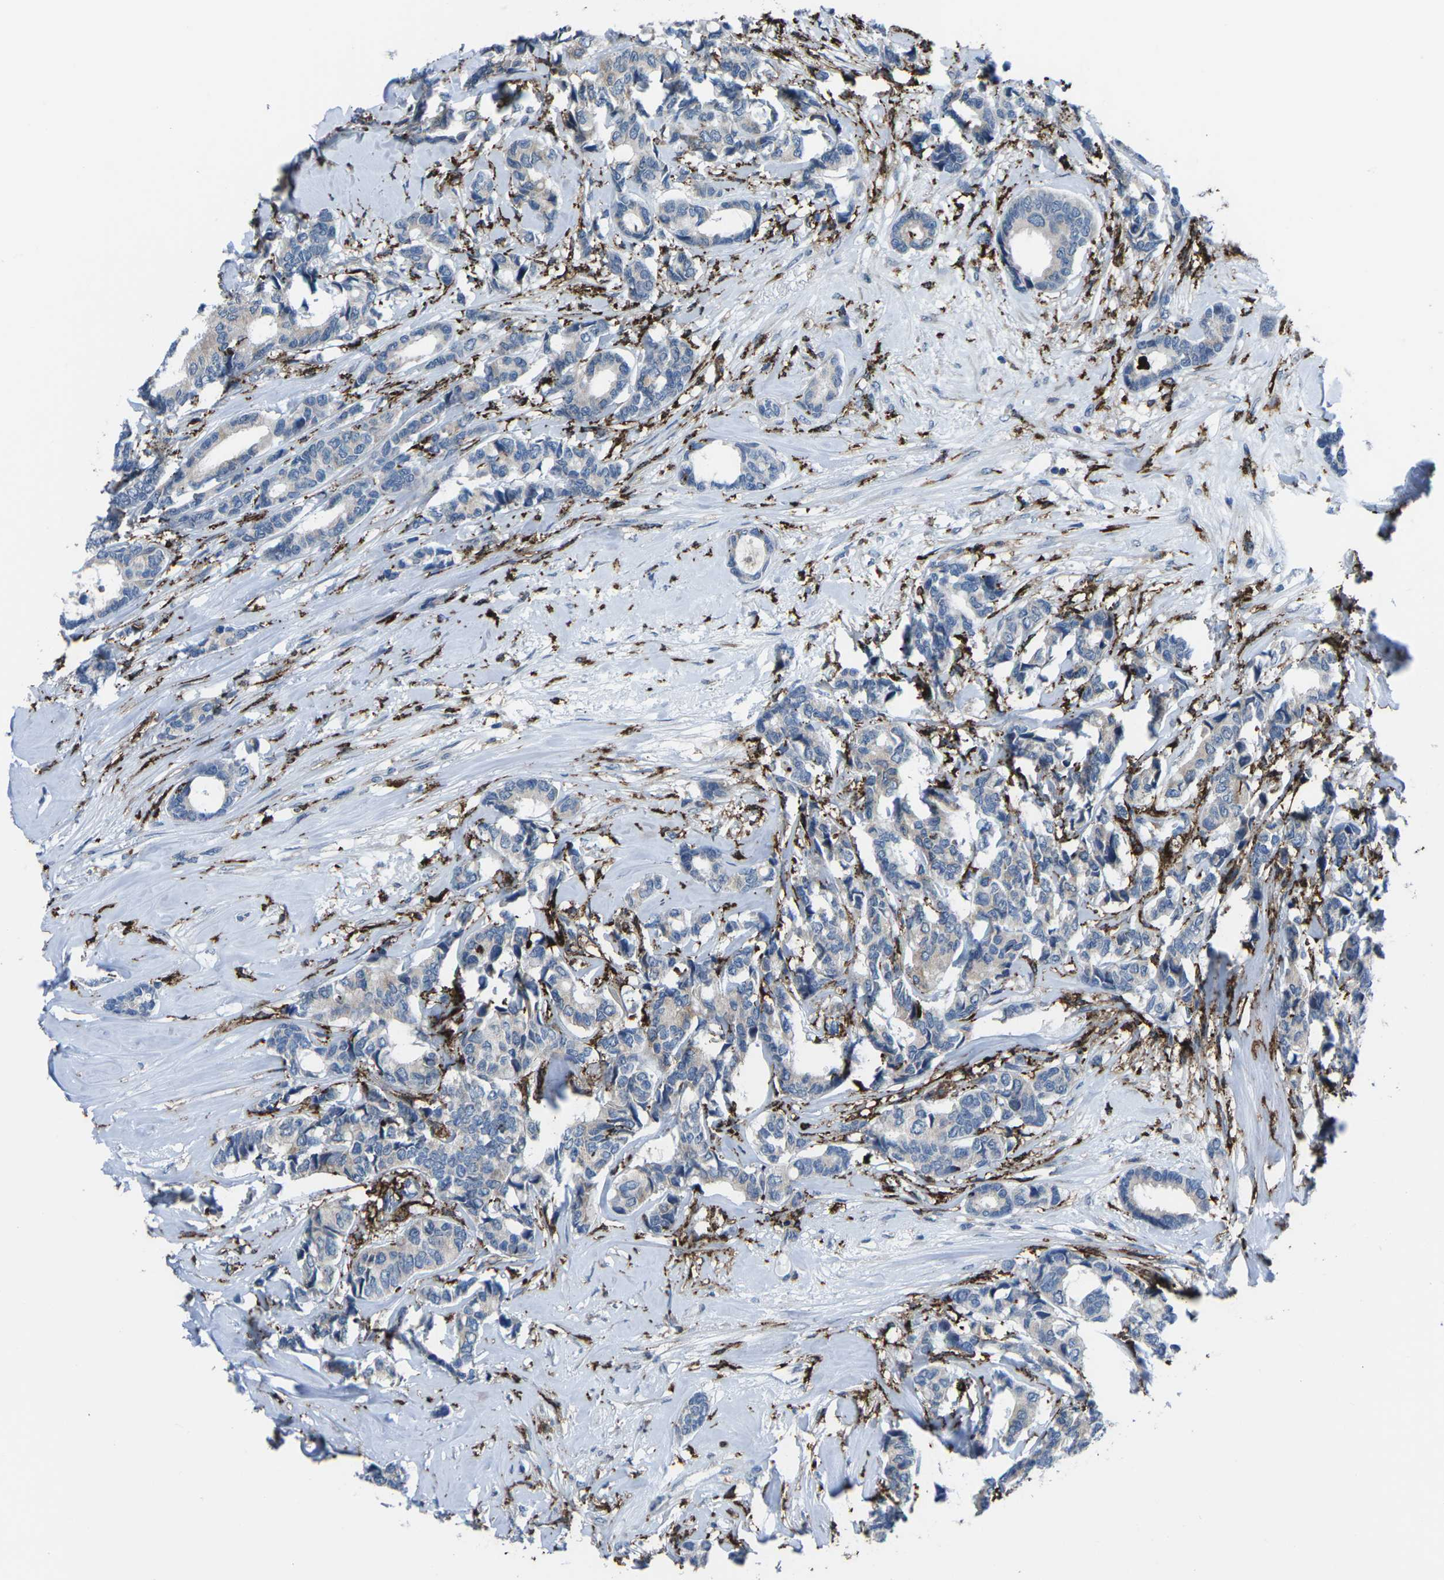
{"staining": {"intensity": "negative", "quantity": "none", "location": "none"}, "tissue": "breast cancer", "cell_type": "Tumor cells", "image_type": "cancer", "snomed": [{"axis": "morphology", "description": "Duct carcinoma"}, {"axis": "topography", "description": "Breast"}], "caption": "Immunohistochemistry of breast cancer demonstrates no positivity in tumor cells.", "gene": "PTPN1", "patient": {"sex": "female", "age": 87}}